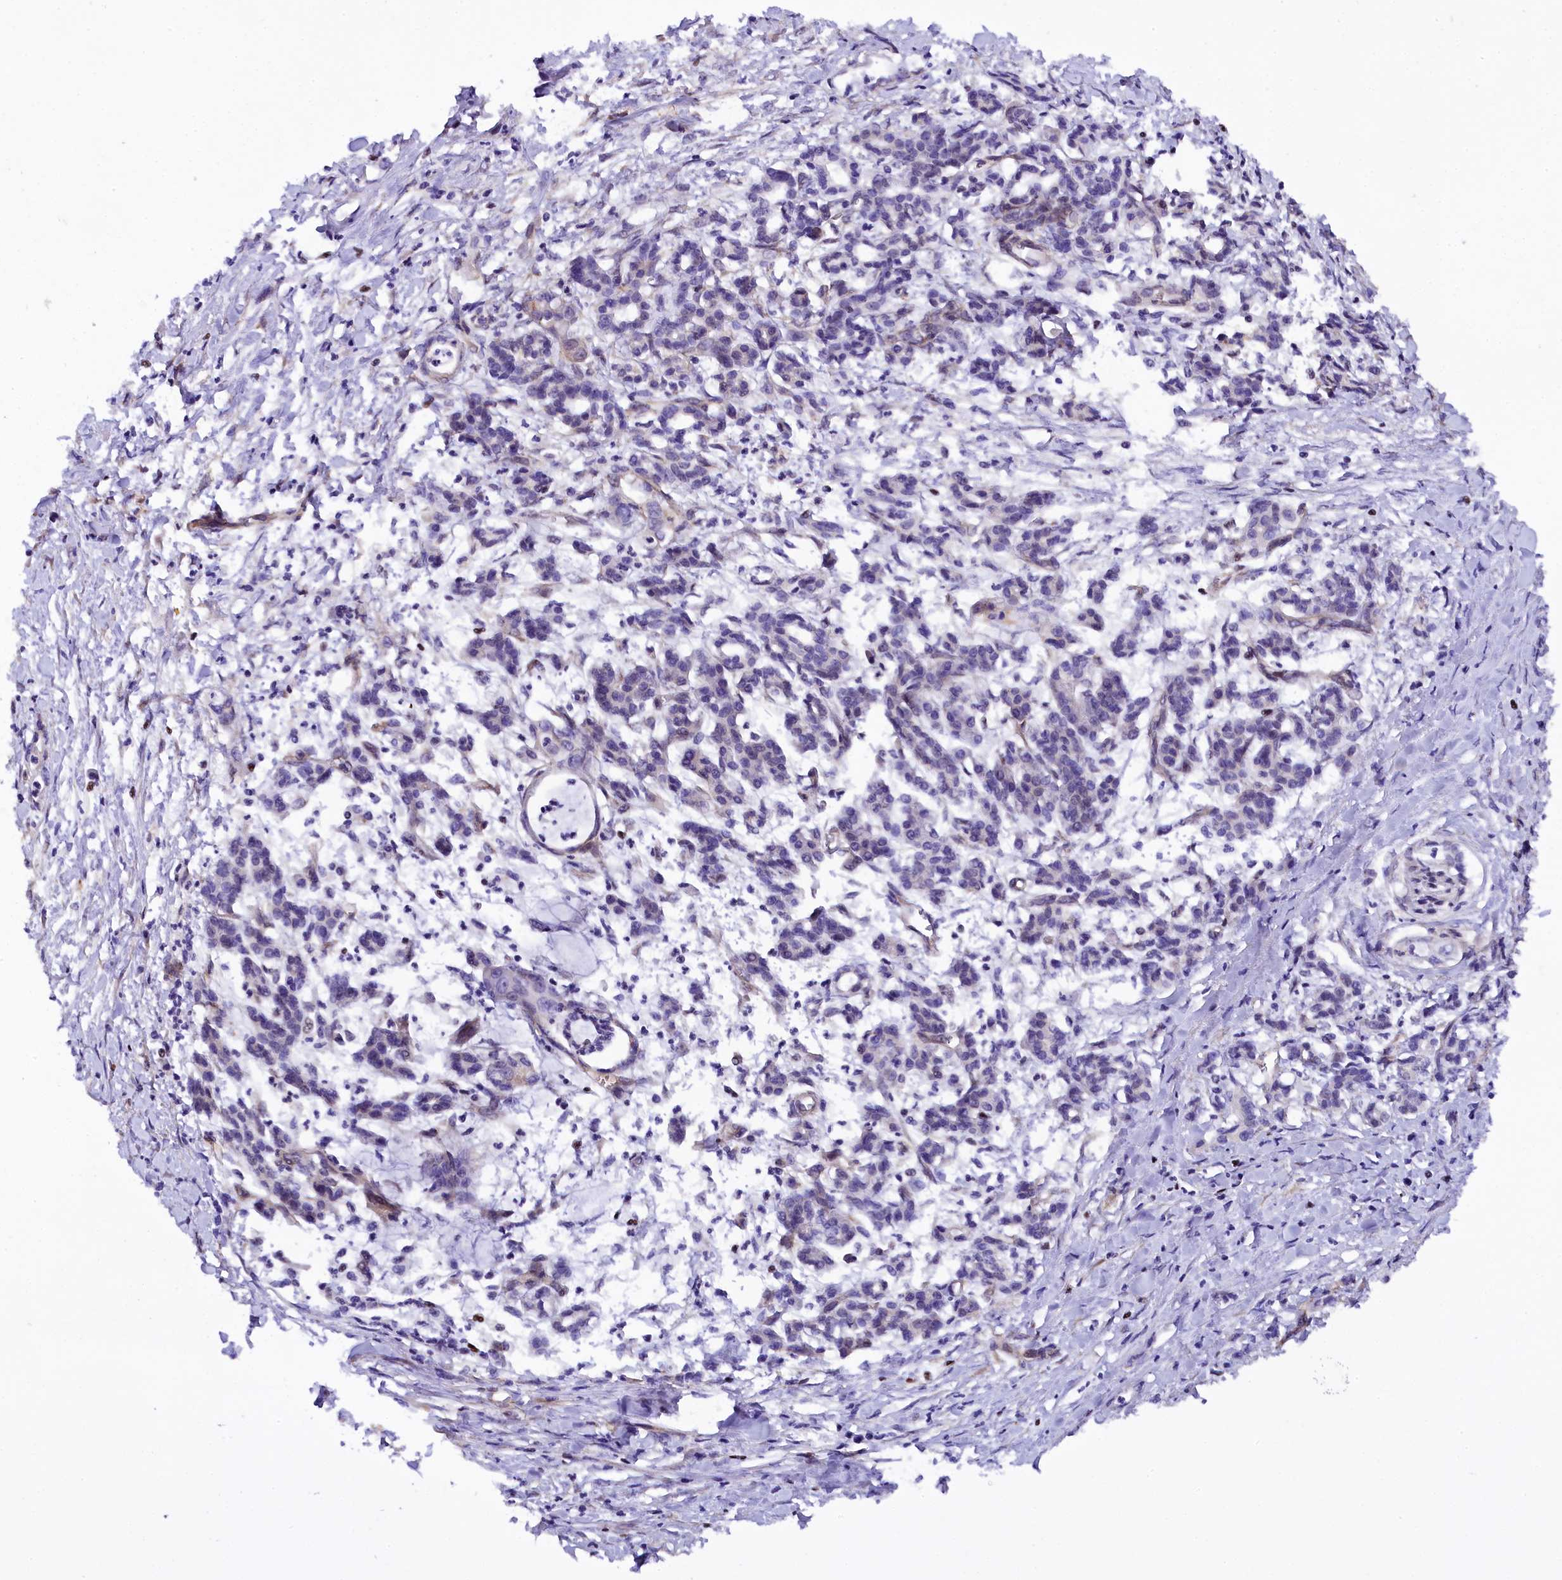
{"staining": {"intensity": "negative", "quantity": "none", "location": "none"}, "tissue": "pancreatic cancer", "cell_type": "Tumor cells", "image_type": "cancer", "snomed": [{"axis": "morphology", "description": "Adenocarcinoma, NOS"}, {"axis": "topography", "description": "Pancreas"}], "caption": "Tumor cells are negative for brown protein staining in pancreatic adenocarcinoma.", "gene": "SP4", "patient": {"sex": "female", "age": 55}}